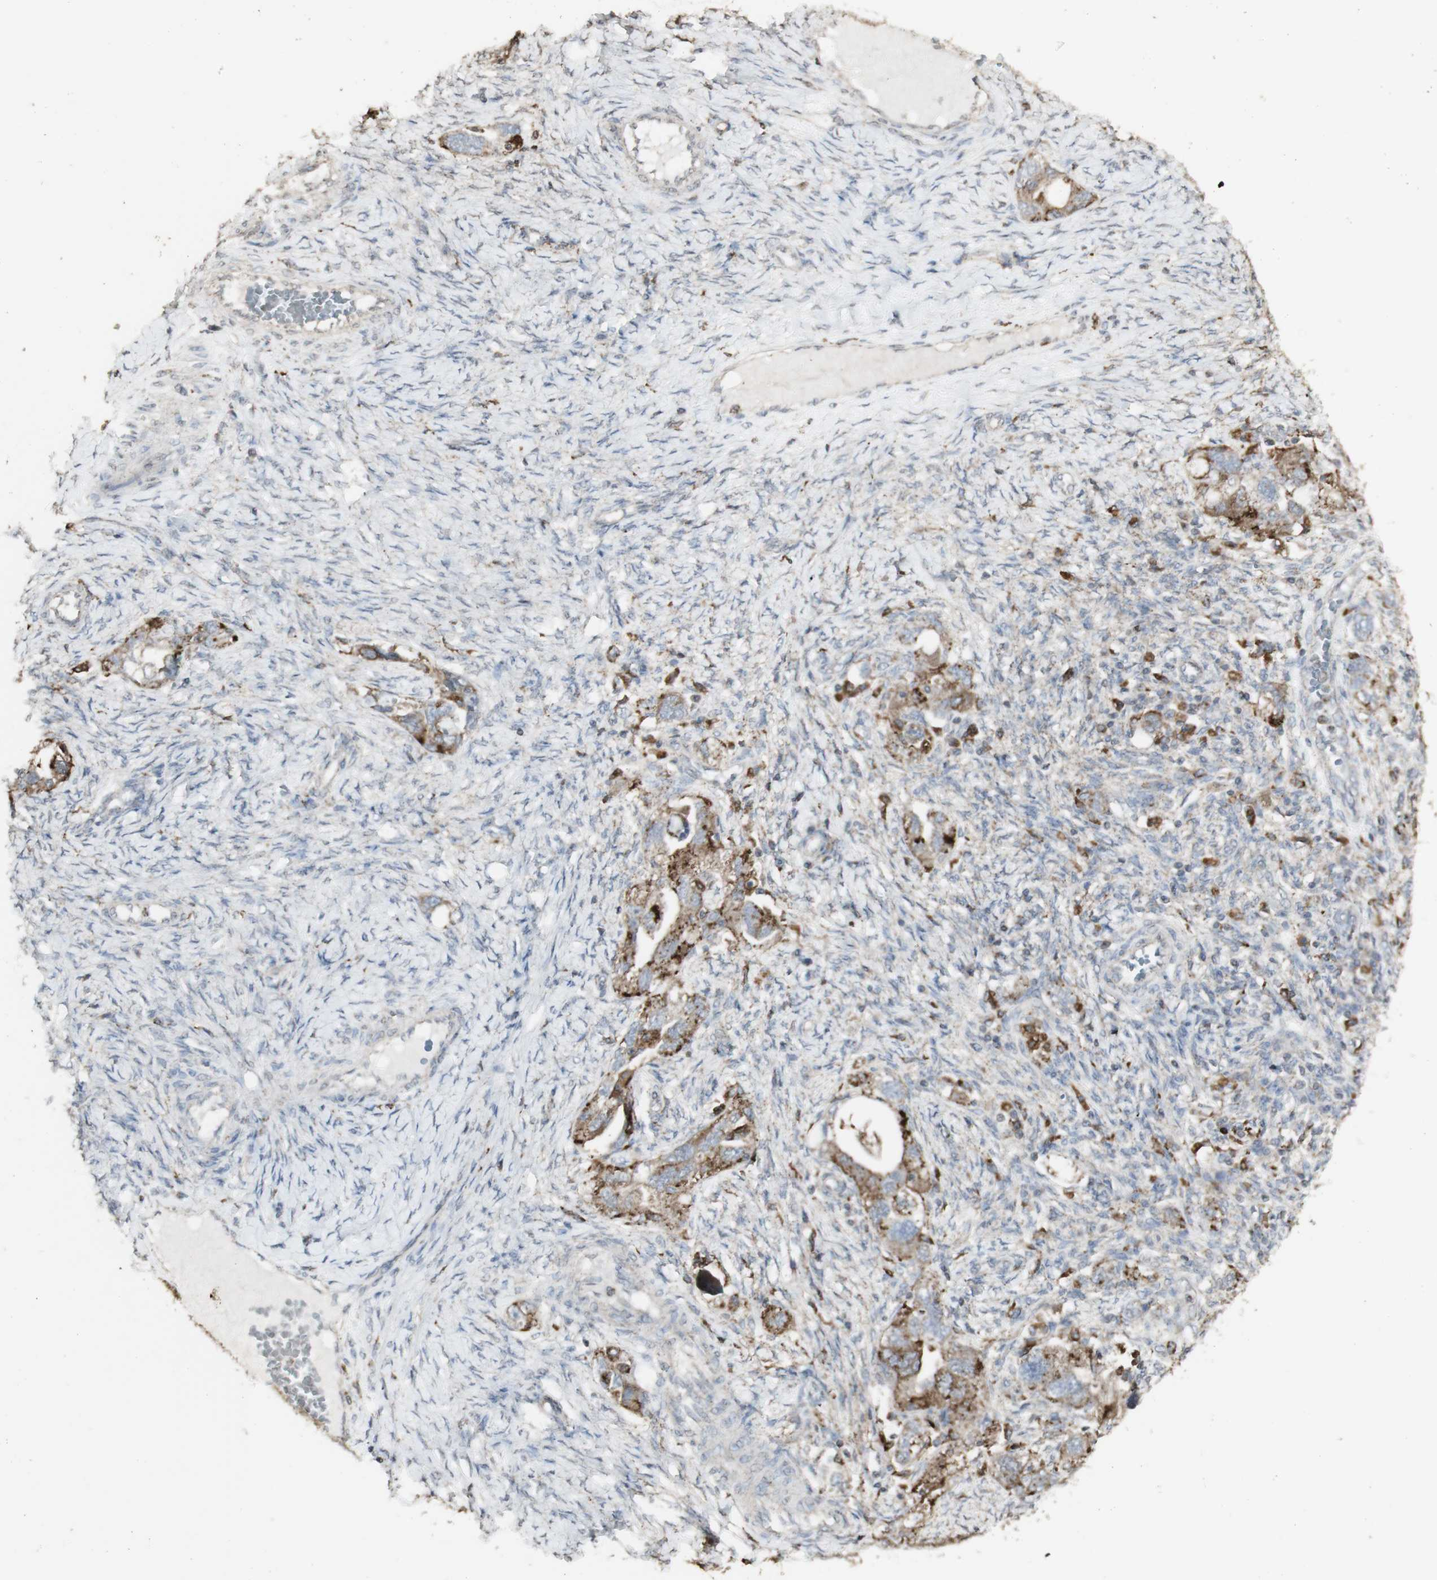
{"staining": {"intensity": "moderate", "quantity": ">75%", "location": "cytoplasmic/membranous"}, "tissue": "ovarian cancer", "cell_type": "Tumor cells", "image_type": "cancer", "snomed": [{"axis": "morphology", "description": "Carcinoma, NOS"}, {"axis": "morphology", "description": "Cystadenocarcinoma, serous, NOS"}, {"axis": "topography", "description": "Ovary"}], "caption": "Immunohistochemistry (IHC) staining of ovarian cancer (carcinoma), which exhibits medium levels of moderate cytoplasmic/membranous positivity in about >75% of tumor cells indicating moderate cytoplasmic/membranous protein positivity. The staining was performed using DAB (3,3'-diaminobenzidine) (brown) for protein detection and nuclei were counterstained in hematoxylin (blue).", "gene": "ATP6V1E1", "patient": {"sex": "female", "age": 69}}